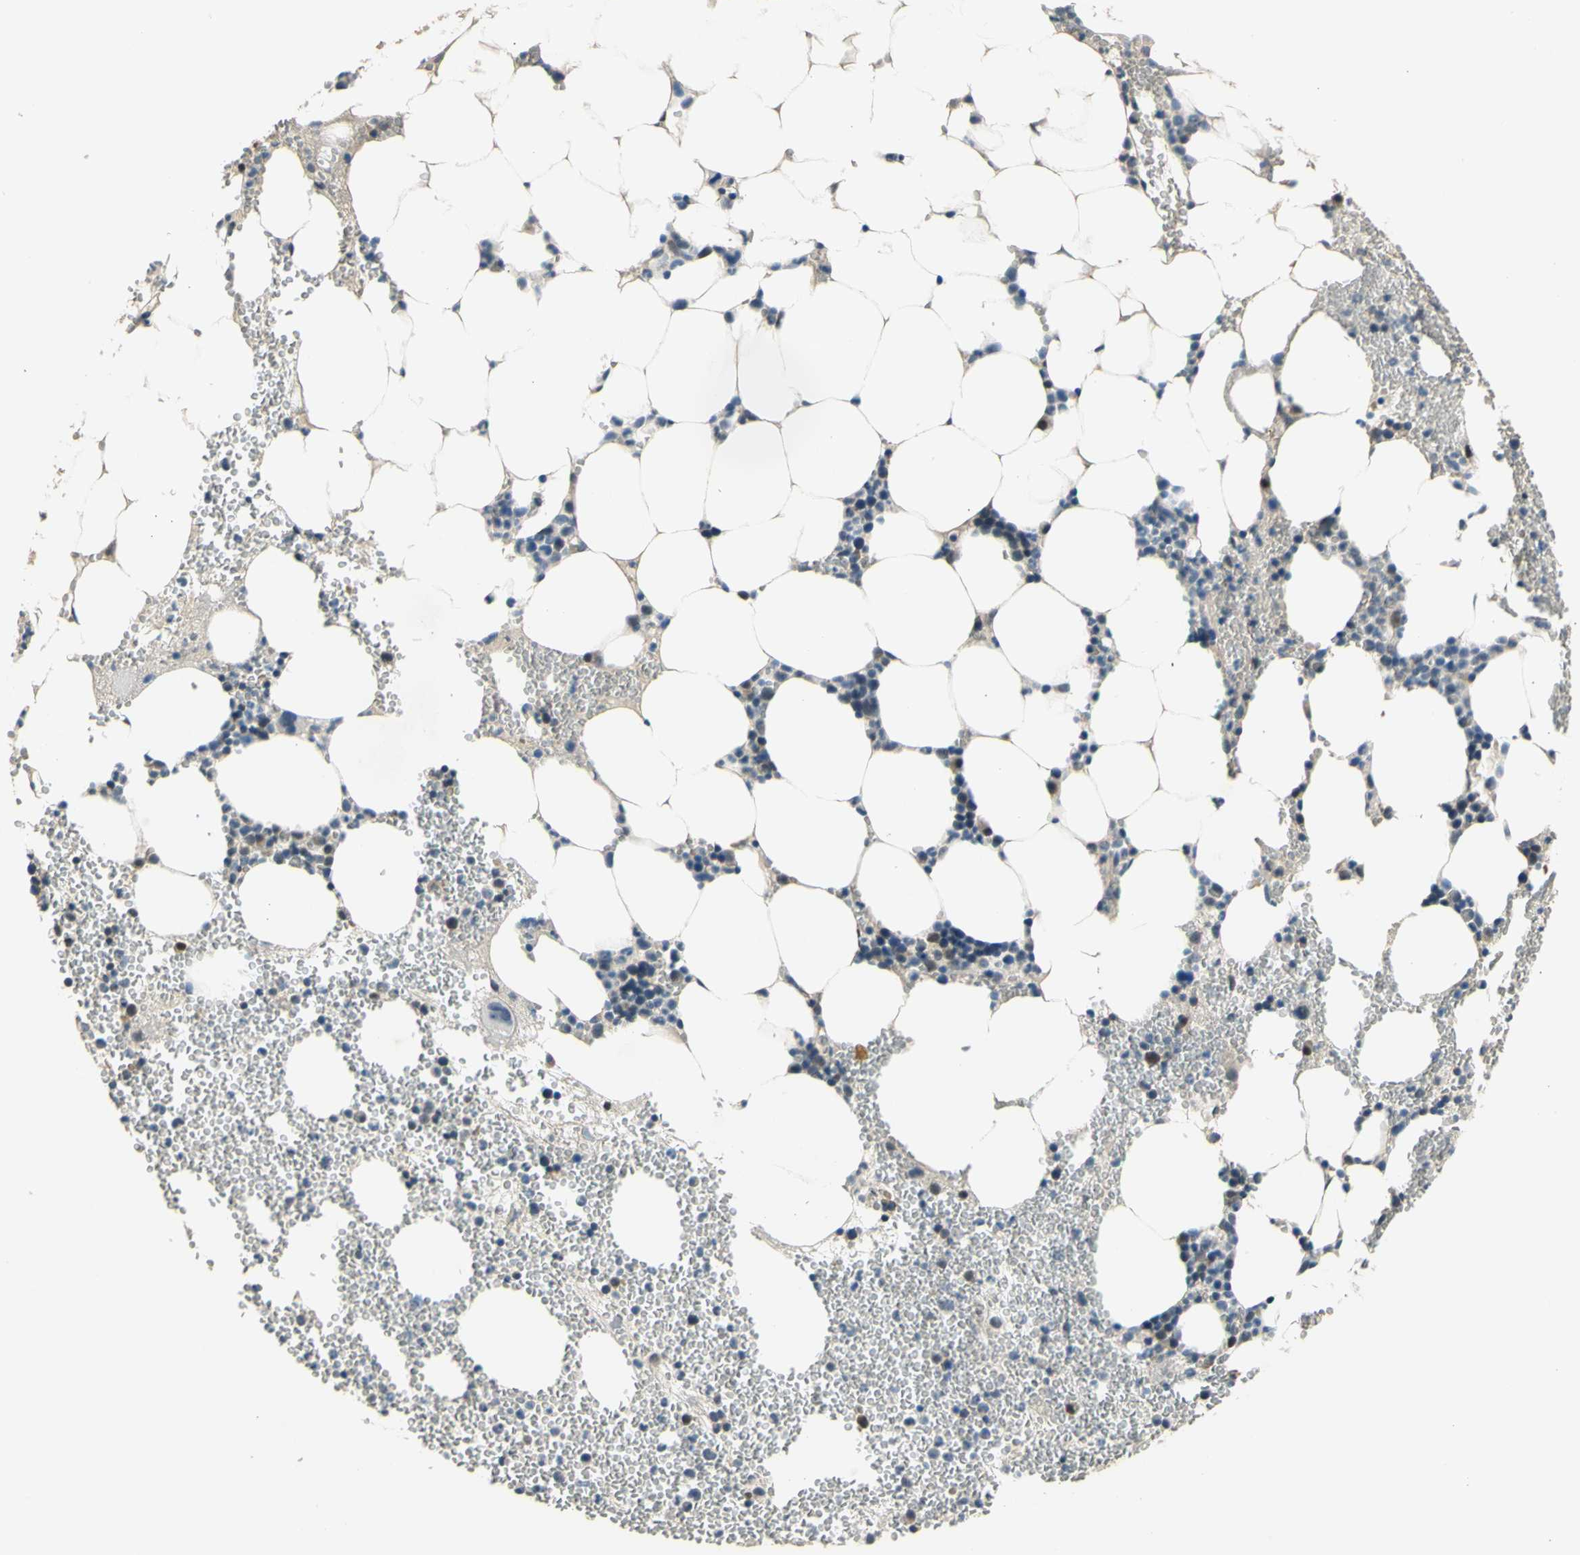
{"staining": {"intensity": "weak", "quantity": "<25%", "location": "cytoplasmic/membranous"}, "tissue": "bone marrow", "cell_type": "Hematopoietic cells", "image_type": "normal", "snomed": [{"axis": "morphology", "description": "Normal tissue, NOS"}, {"axis": "morphology", "description": "Inflammation, NOS"}, {"axis": "topography", "description": "Bone marrow"}], "caption": "This is a image of IHC staining of benign bone marrow, which shows no staining in hematopoietic cells.", "gene": "ZNF184", "patient": {"sex": "female", "age": 76}}